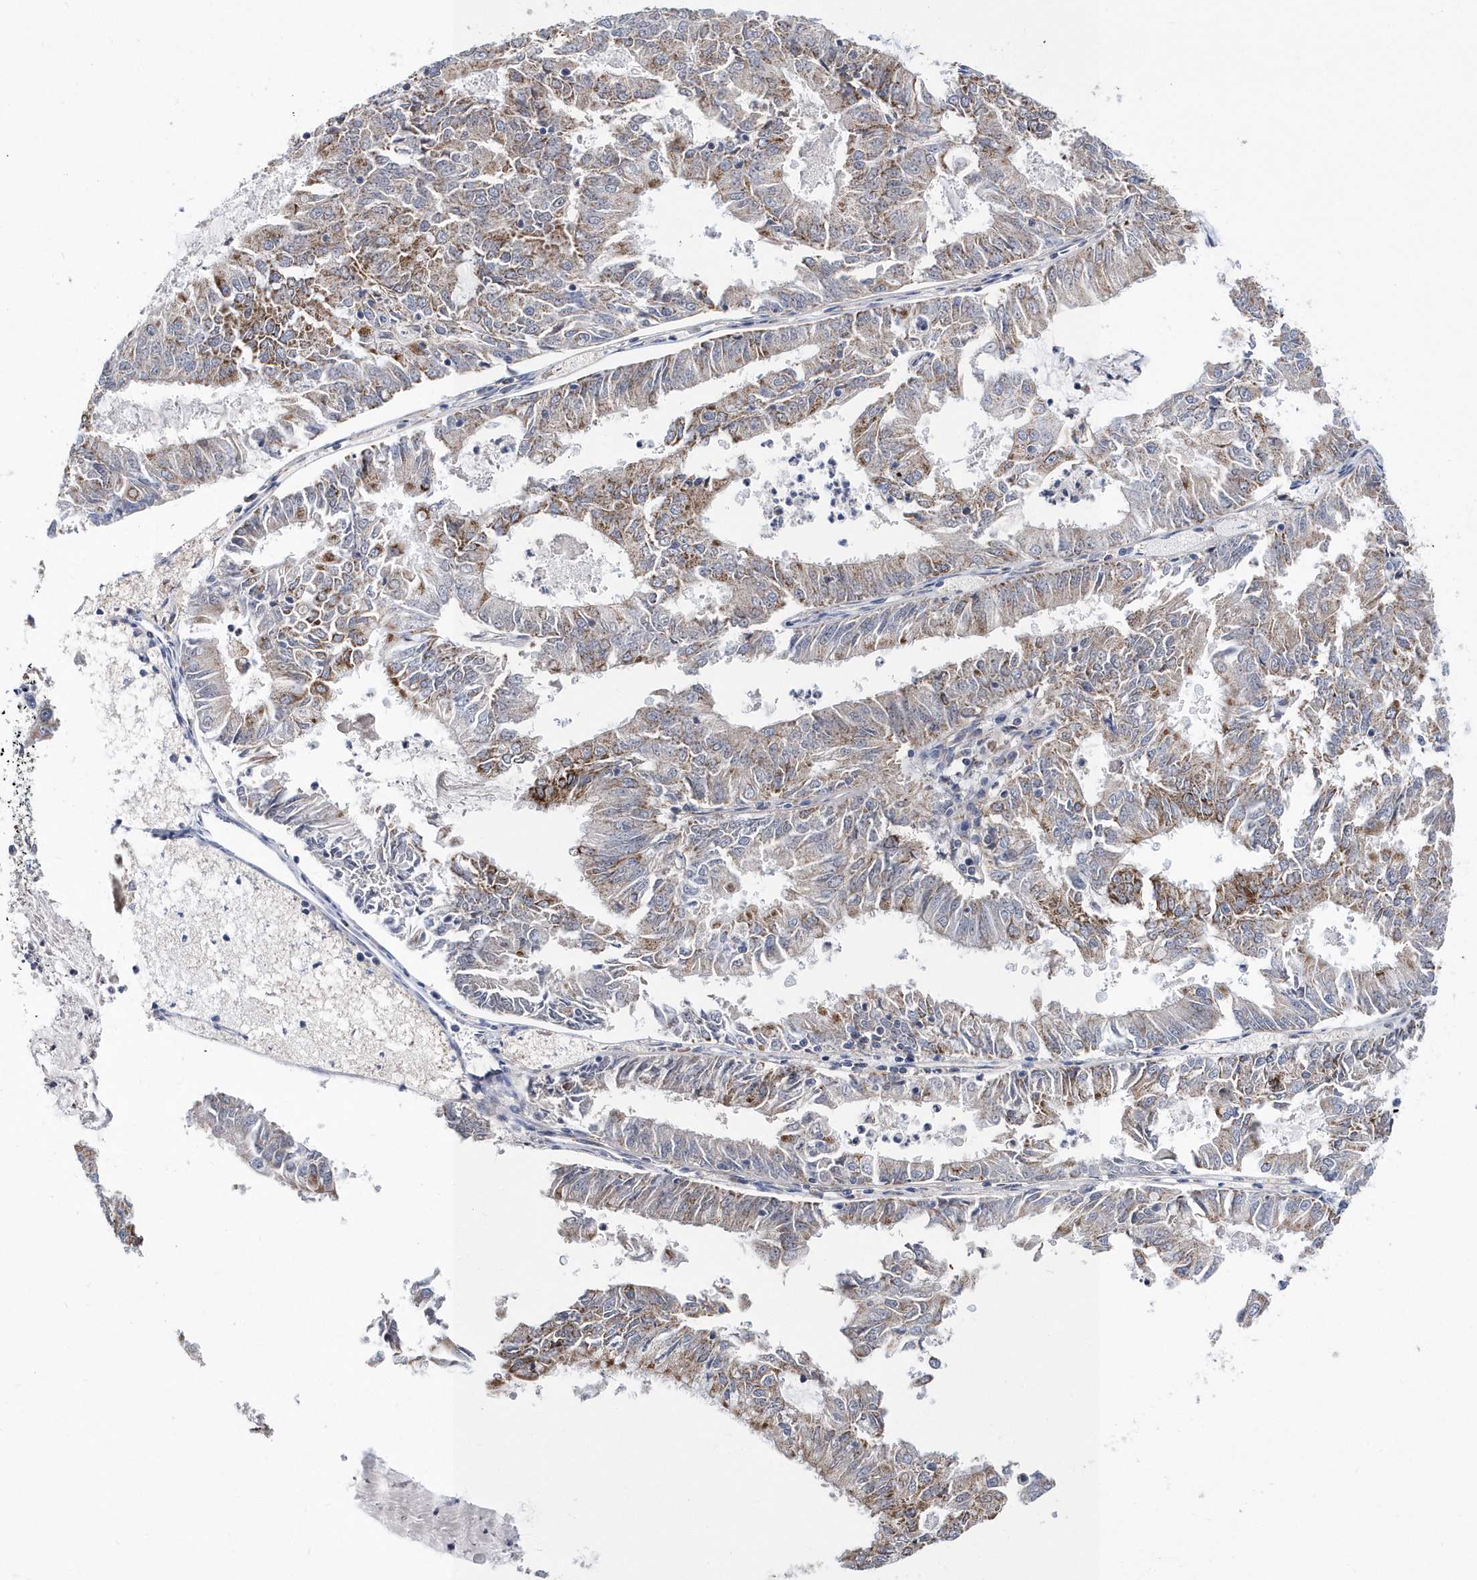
{"staining": {"intensity": "moderate", "quantity": "25%-75%", "location": "cytoplasmic/membranous"}, "tissue": "endometrial cancer", "cell_type": "Tumor cells", "image_type": "cancer", "snomed": [{"axis": "morphology", "description": "Adenocarcinoma, NOS"}, {"axis": "topography", "description": "Endometrium"}], "caption": "A brown stain labels moderate cytoplasmic/membranous positivity of a protein in endometrial cancer (adenocarcinoma) tumor cells.", "gene": "SPATA5", "patient": {"sex": "female", "age": 57}}